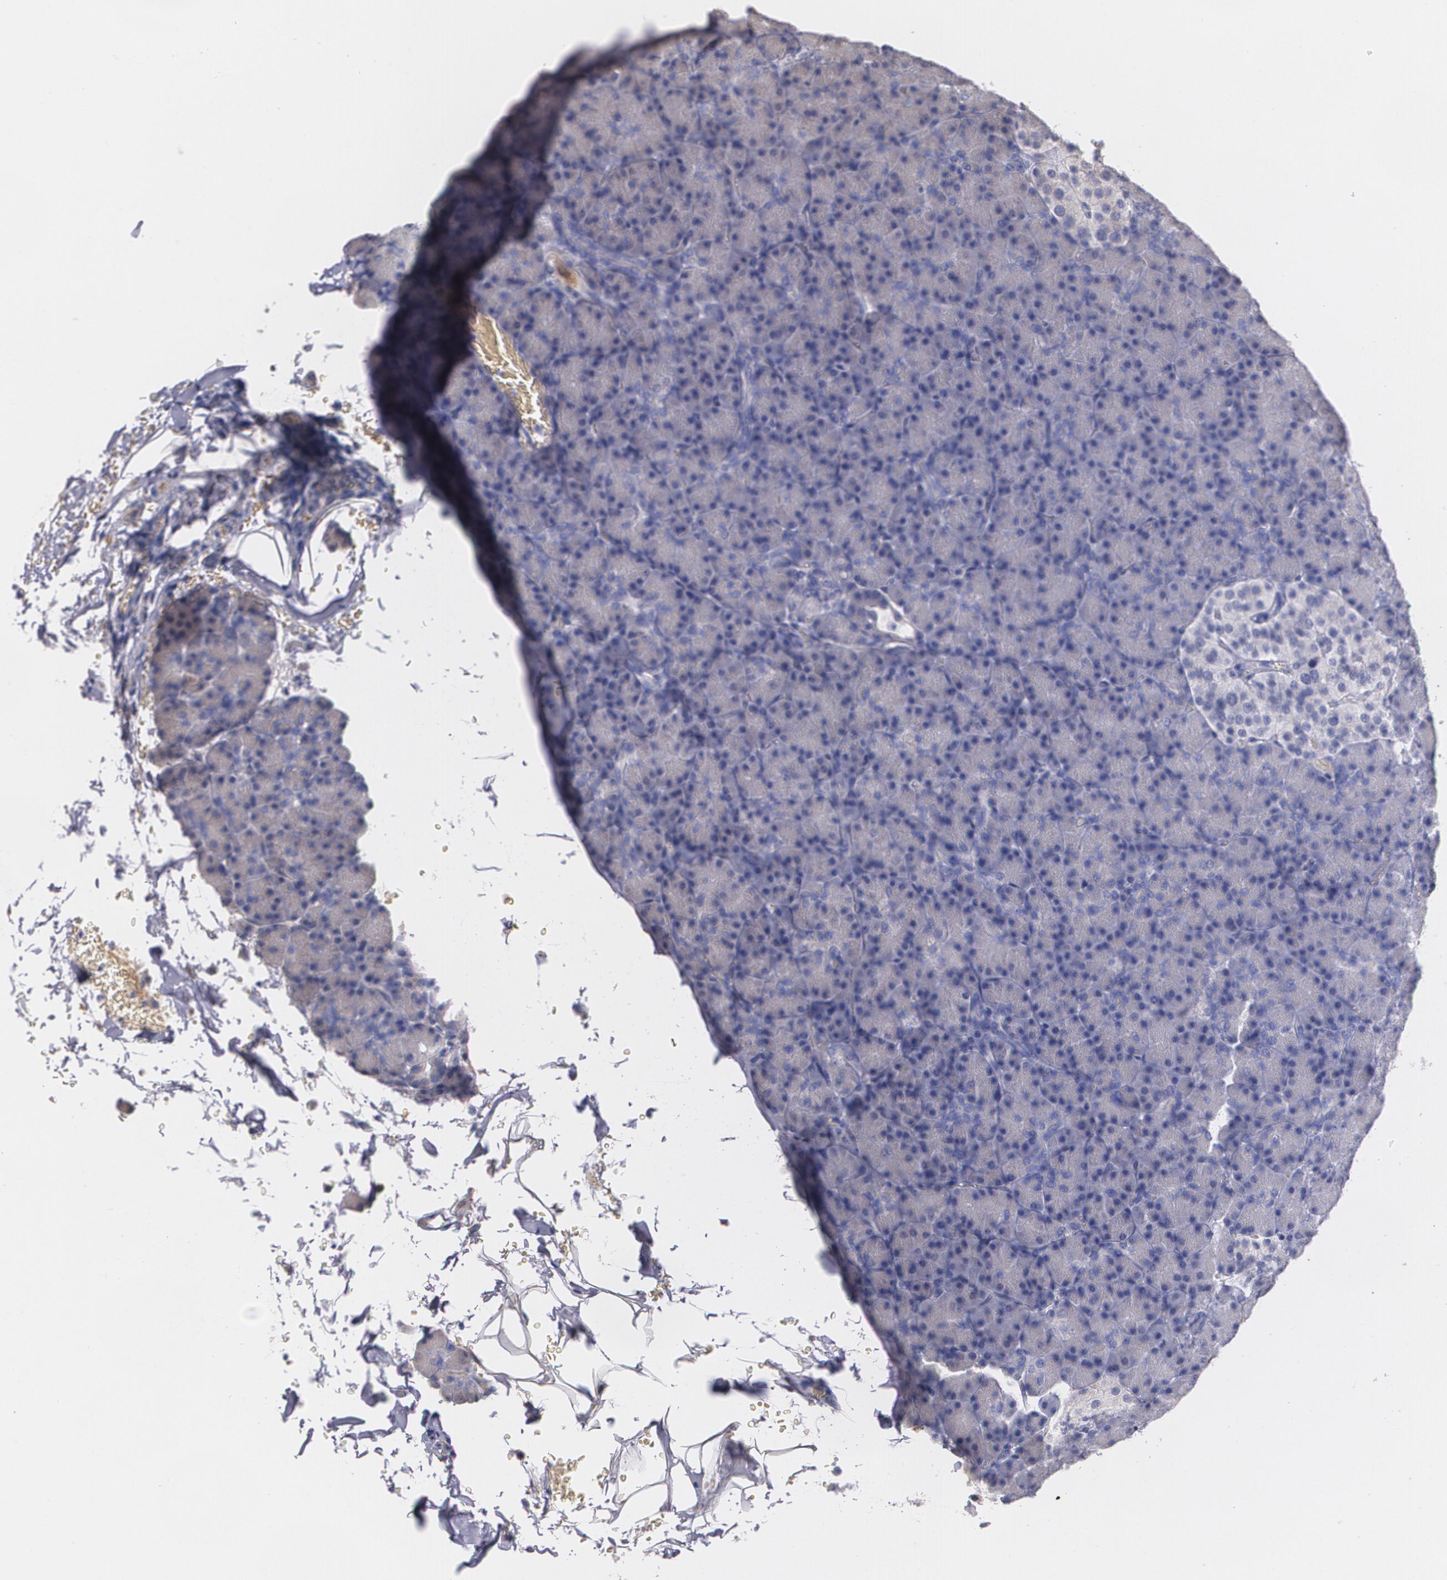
{"staining": {"intensity": "weak", "quantity": ">75%", "location": "cytoplasmic/membranous"}, "tissue": "pancreas", "cell_type": "Exocrine glandular cells", "image_type": "normal", "snomed": [{"axis": "morphology", "description": "Normal tissue, NOS"}, {"axis": "topography", "description": "Pancreas"}], "caption": "Protein staining of benign pancreas displays weak cytoplasmic/membranous positivity in approximately >75% of exocrine glandular cells. (brown staining indicates protein expression, while blue staining denotes nuclei).", "gene": "AMBP", "patient": {"sex": "female", "age": 43}}